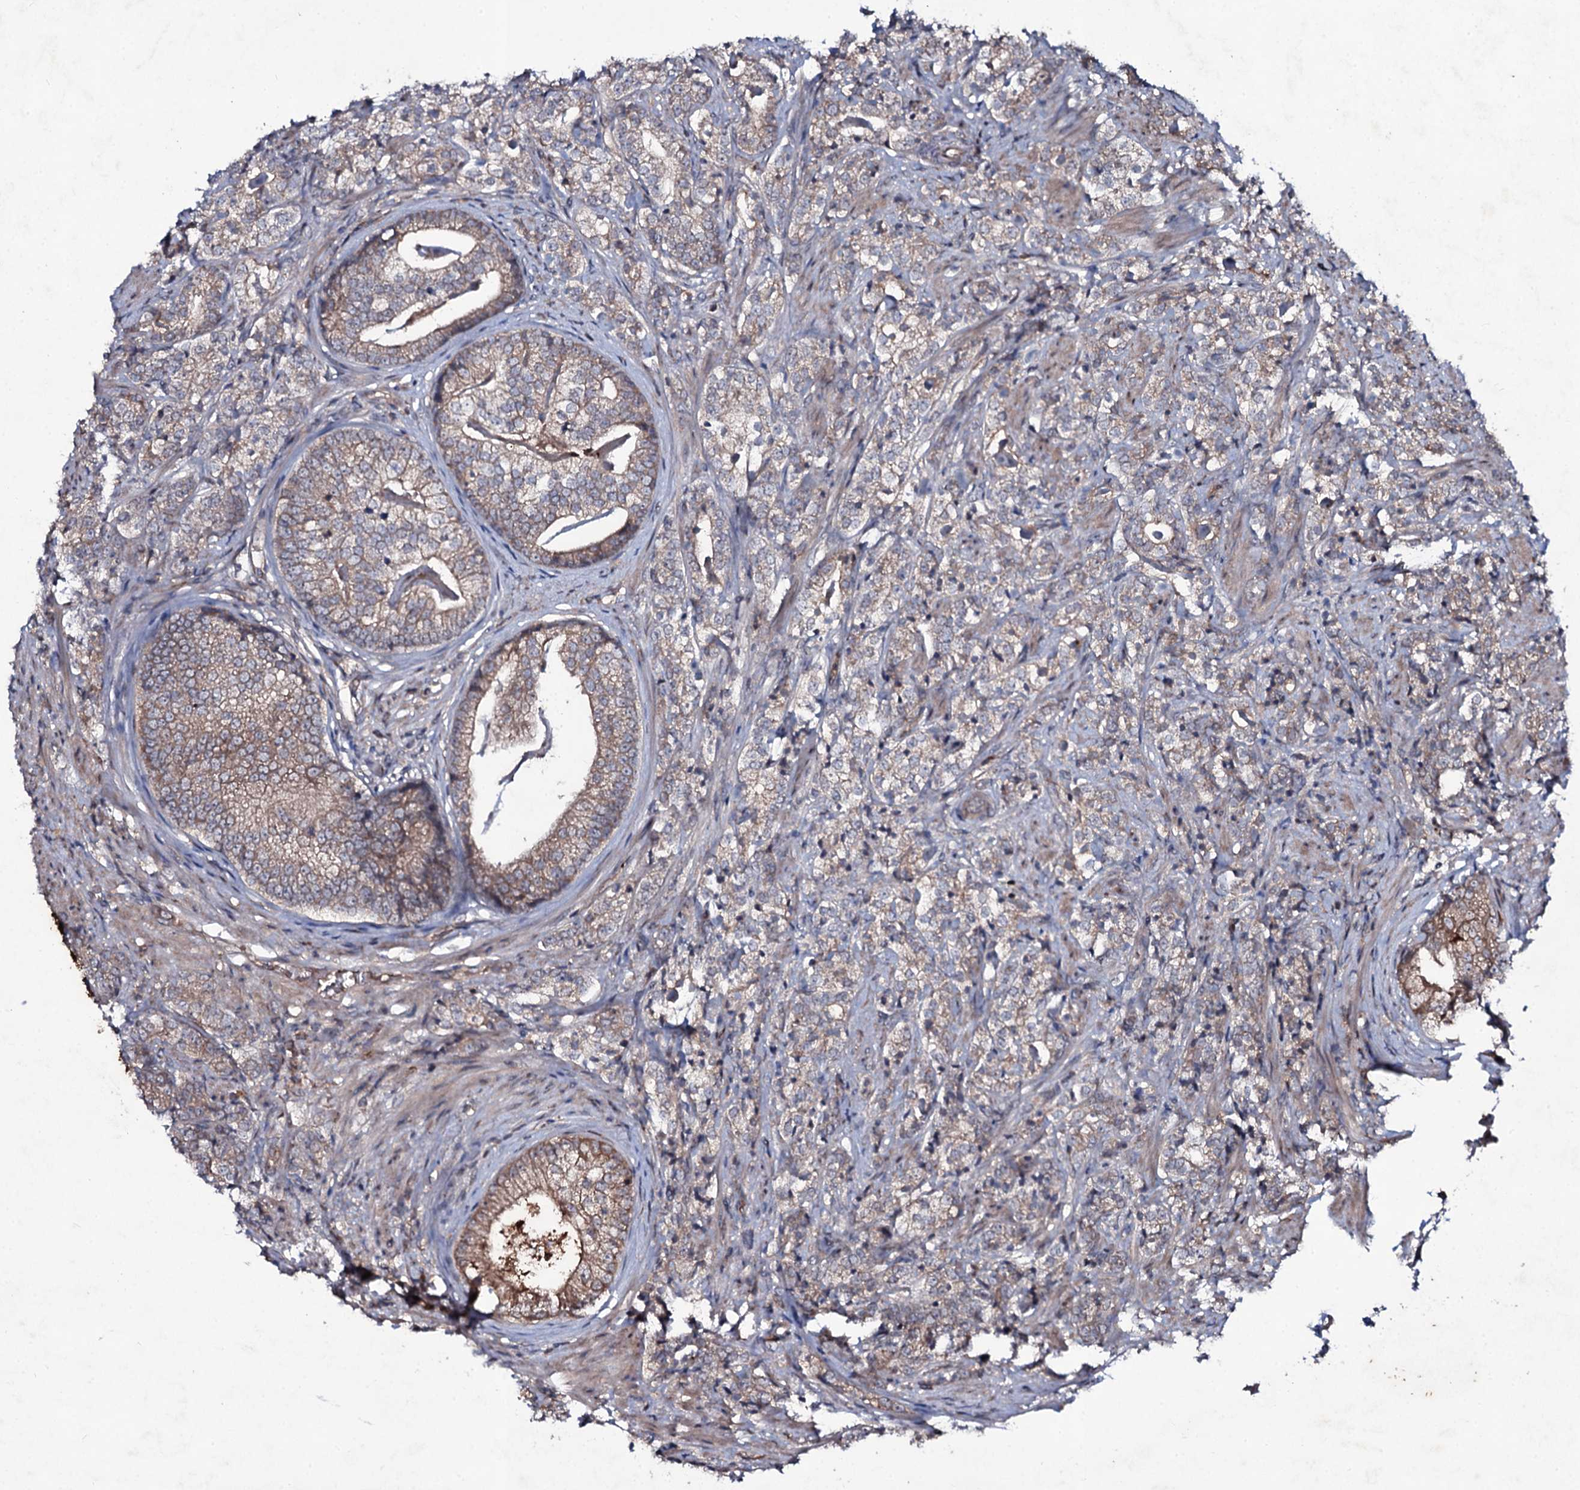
{"staining": {"intensity": "weak", "quantity": "25%-75%", "location": "cytoplasmic/membranous"}, "tissue": "prostate cancer", "cell_type": "Tumor cells", "image_type": "cancer", "snomed": [{"axis": "morphology", "description": "Adenocarcinoma, High grade"}, {"axis": "topography", "description": "Prostate"}], "caption": "The photomicrograph shows immunohistochemical staining of prostate high-grade adenocarcinoma. There is weak cytoplasmic/membranous expression is appreciated in about 25%-75% of tumor cells.", "gene": "SNAP23", "patient": {"sex": "male", "age": 69}}